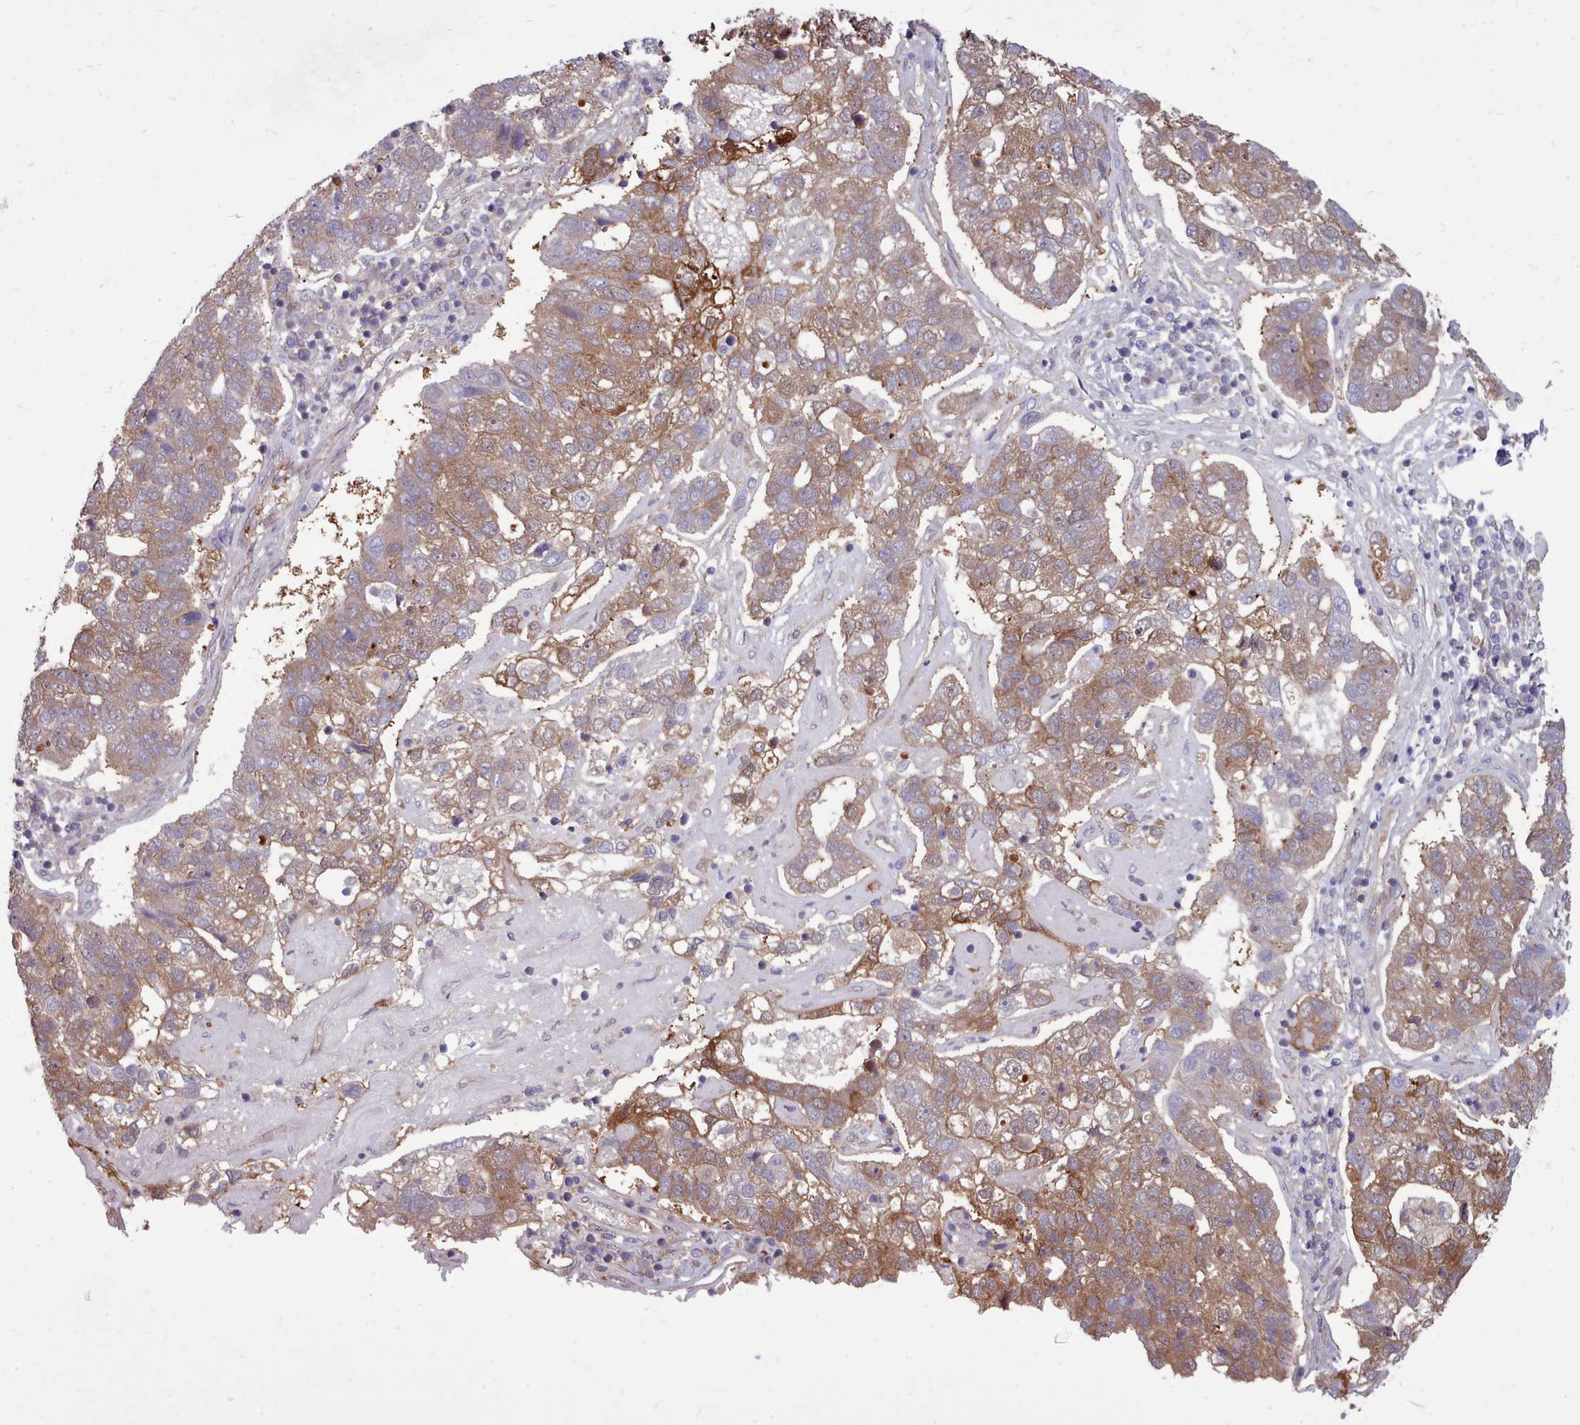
{"staining": {"intensity": "moderate", "quantity": "25%-75%", "location": "cytoplasmic/membranous"}, "tissue": "pancreatic cancer", "cell_type": "Tumor cells", "image_type": "cancer", "snomed": [{"axis": "morphology", "description": "Adenocarcinoma, NOS"}, {"axis": "topography", "description": "Pancreas"}], "caption": "The photomicrograph reveals staining of adenocarcinoma (pancreatic), revealing moderate cytoplasmic/membranous protein positivity (brown color) within tumor cells. The staining was performed using DAB (3,3'-diaminobenzidine), with brown indicating positive protein expression. Nuclei are stained blue with hematoxylin.", "gene": "AHCY", "patient": {"sex": "female", "age": 61}}